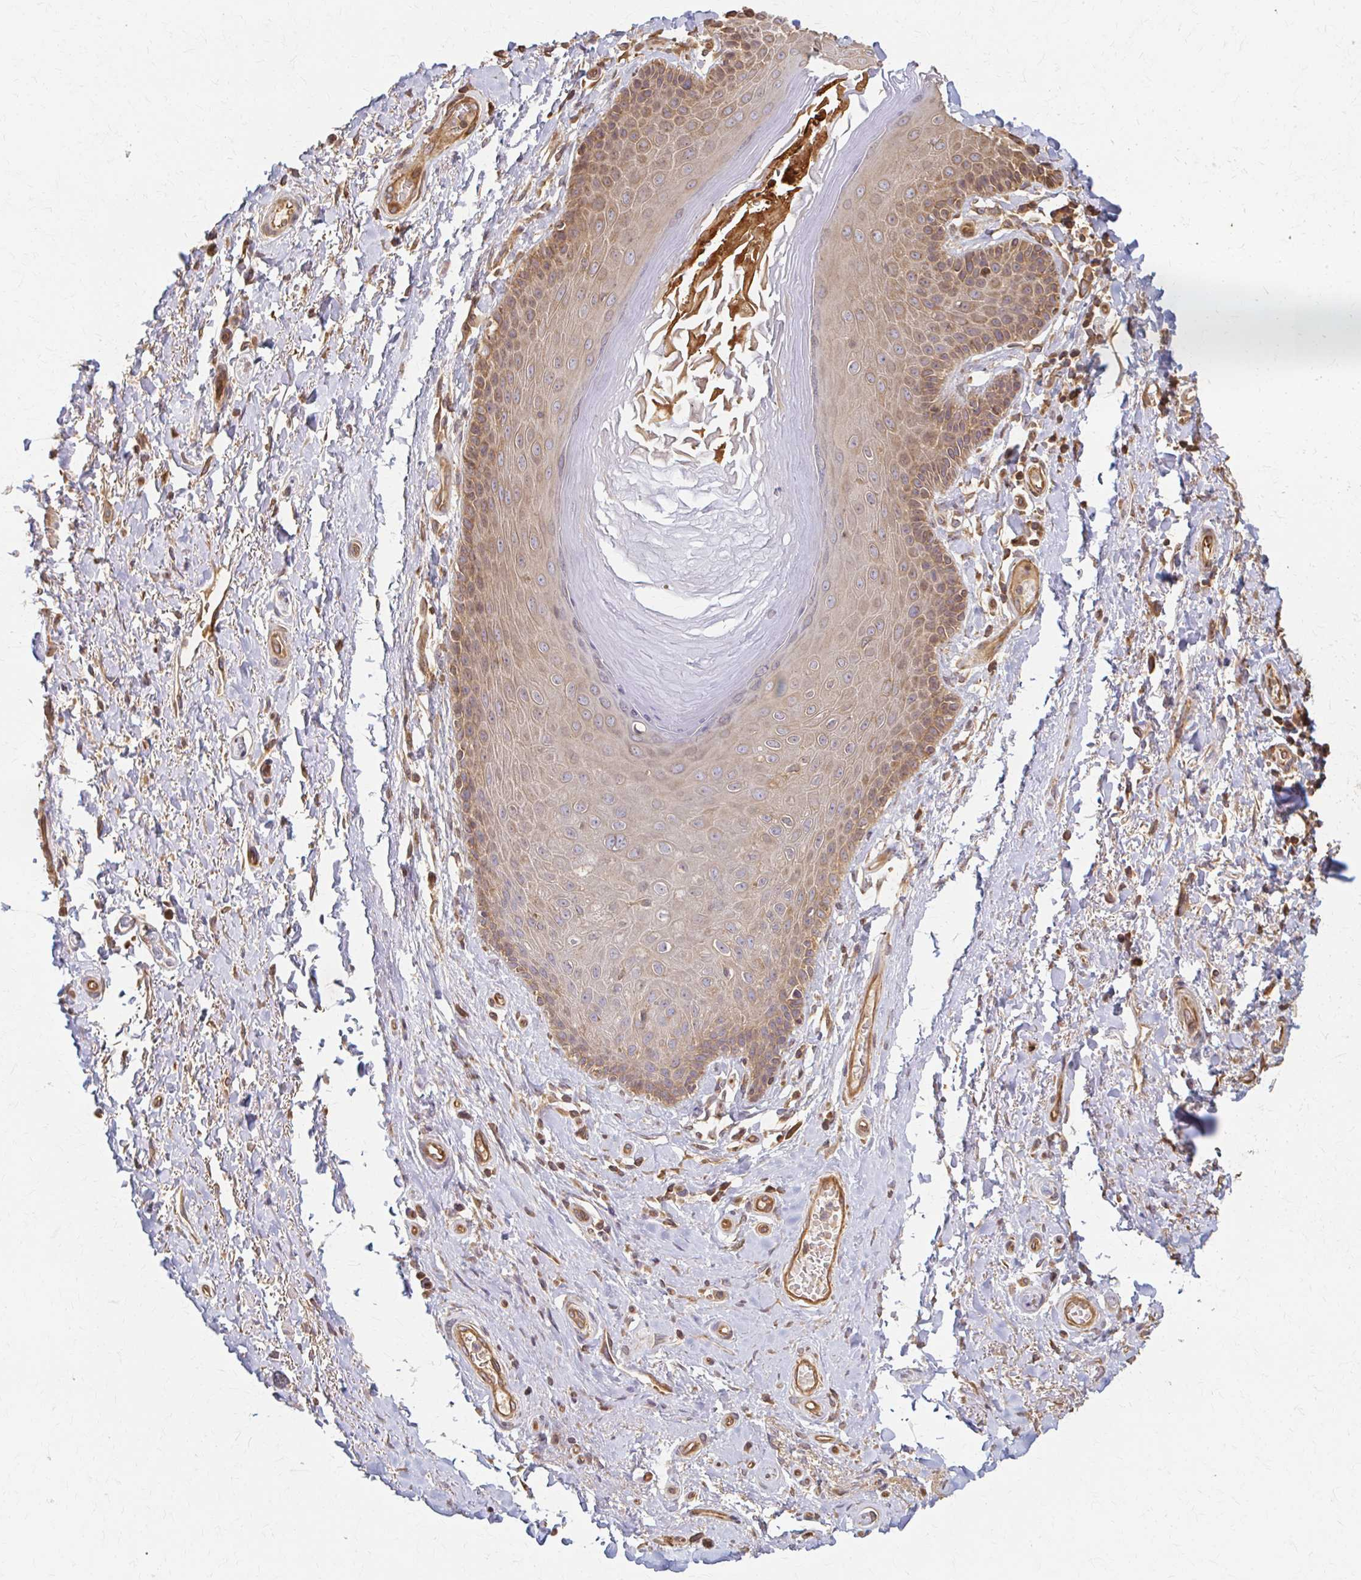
{"staining": {"intensity": "moderate", "quantity": ">75%", "location": "cytoplasmic/membranous"}, "tissue": "adipose tissue", "cell_type": "Adipocytes", "image_type": "normal", "snomed": [{"axis": "morphology", "description": "Normal tissue, NOS"}, {"axis": "topography", "description": "Peripheral nerve tissue"}], "caption": "Immunohistochemistry (IHC) staining of unremarkable adipose tissue, which displays medium levels of moderate cytoplasmic/membranous positivity in about >75% of adipocytes indicating moderate cytoplasmic/membranous protein staining. The staining was performed using DAB (3,3'-diaminobenzidine) (brown) for protein detection and nuclei were counterstained in hematoxylin (blue).", "gene": "ARHGAP35", "patient": {"sex": "male", "age": 51}}